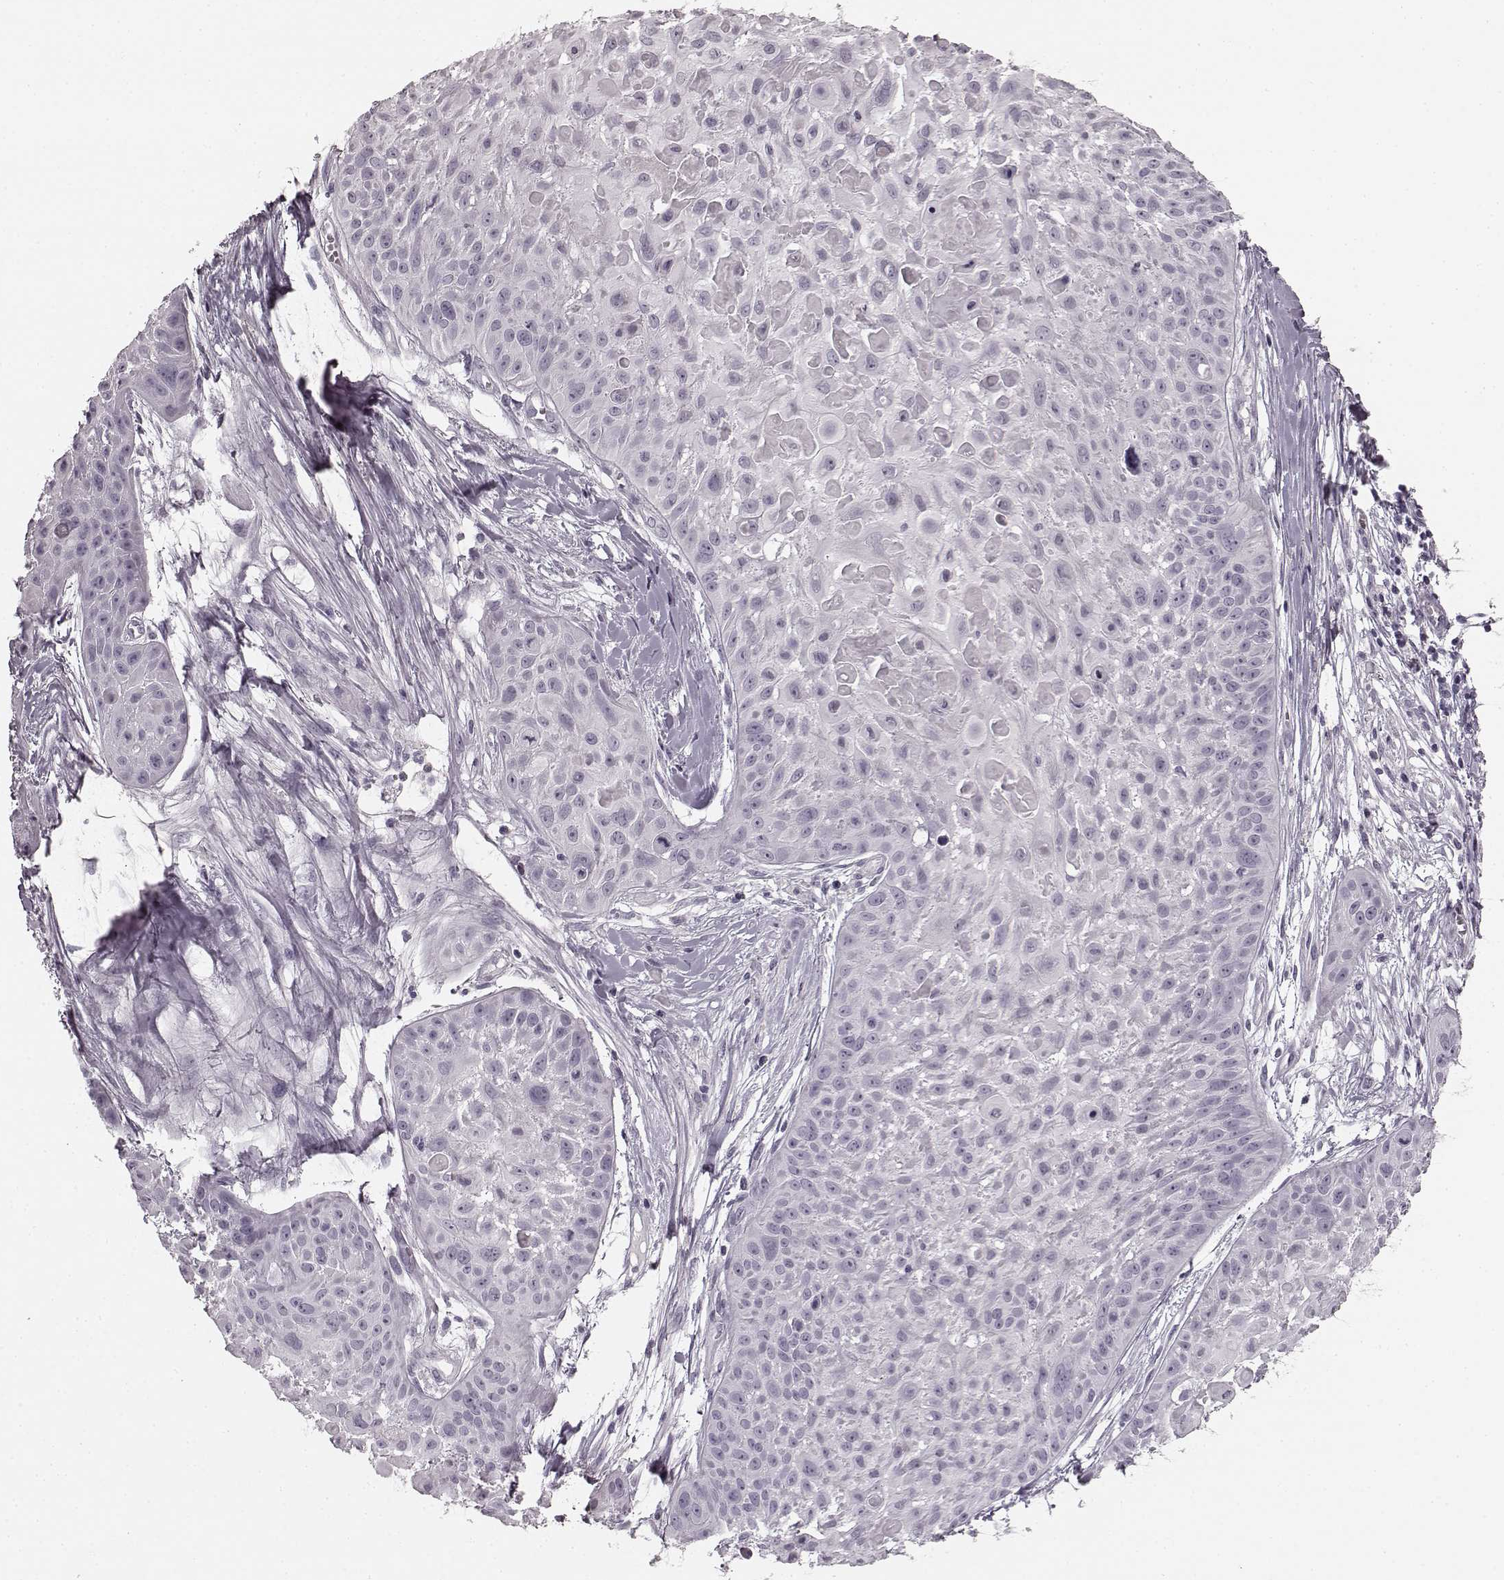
{"staining": {"intensity": "negative", "quantity": "none", "location": "none"}, "tissue": "skin cancer", "cell_type": "Tumor cells", "image_type": "cancer", "snomed": [{"axis": "morphology", "description": "Squamous cell carcinoma, NOS"}, {"axis": "topography", "description": "Skin"}, {"axis": "topography", "description": "Anal"}], "caption": "The micrograph exhibits no significant positivity in tumor cells of squamous cell carcinoma (skin). The staining is performed using DAB brown chromogen with nuclei counter-stained in using hematoxylin.", "gene": "TMPRSS15", "patient": {"sex": "female", "age": 75}}